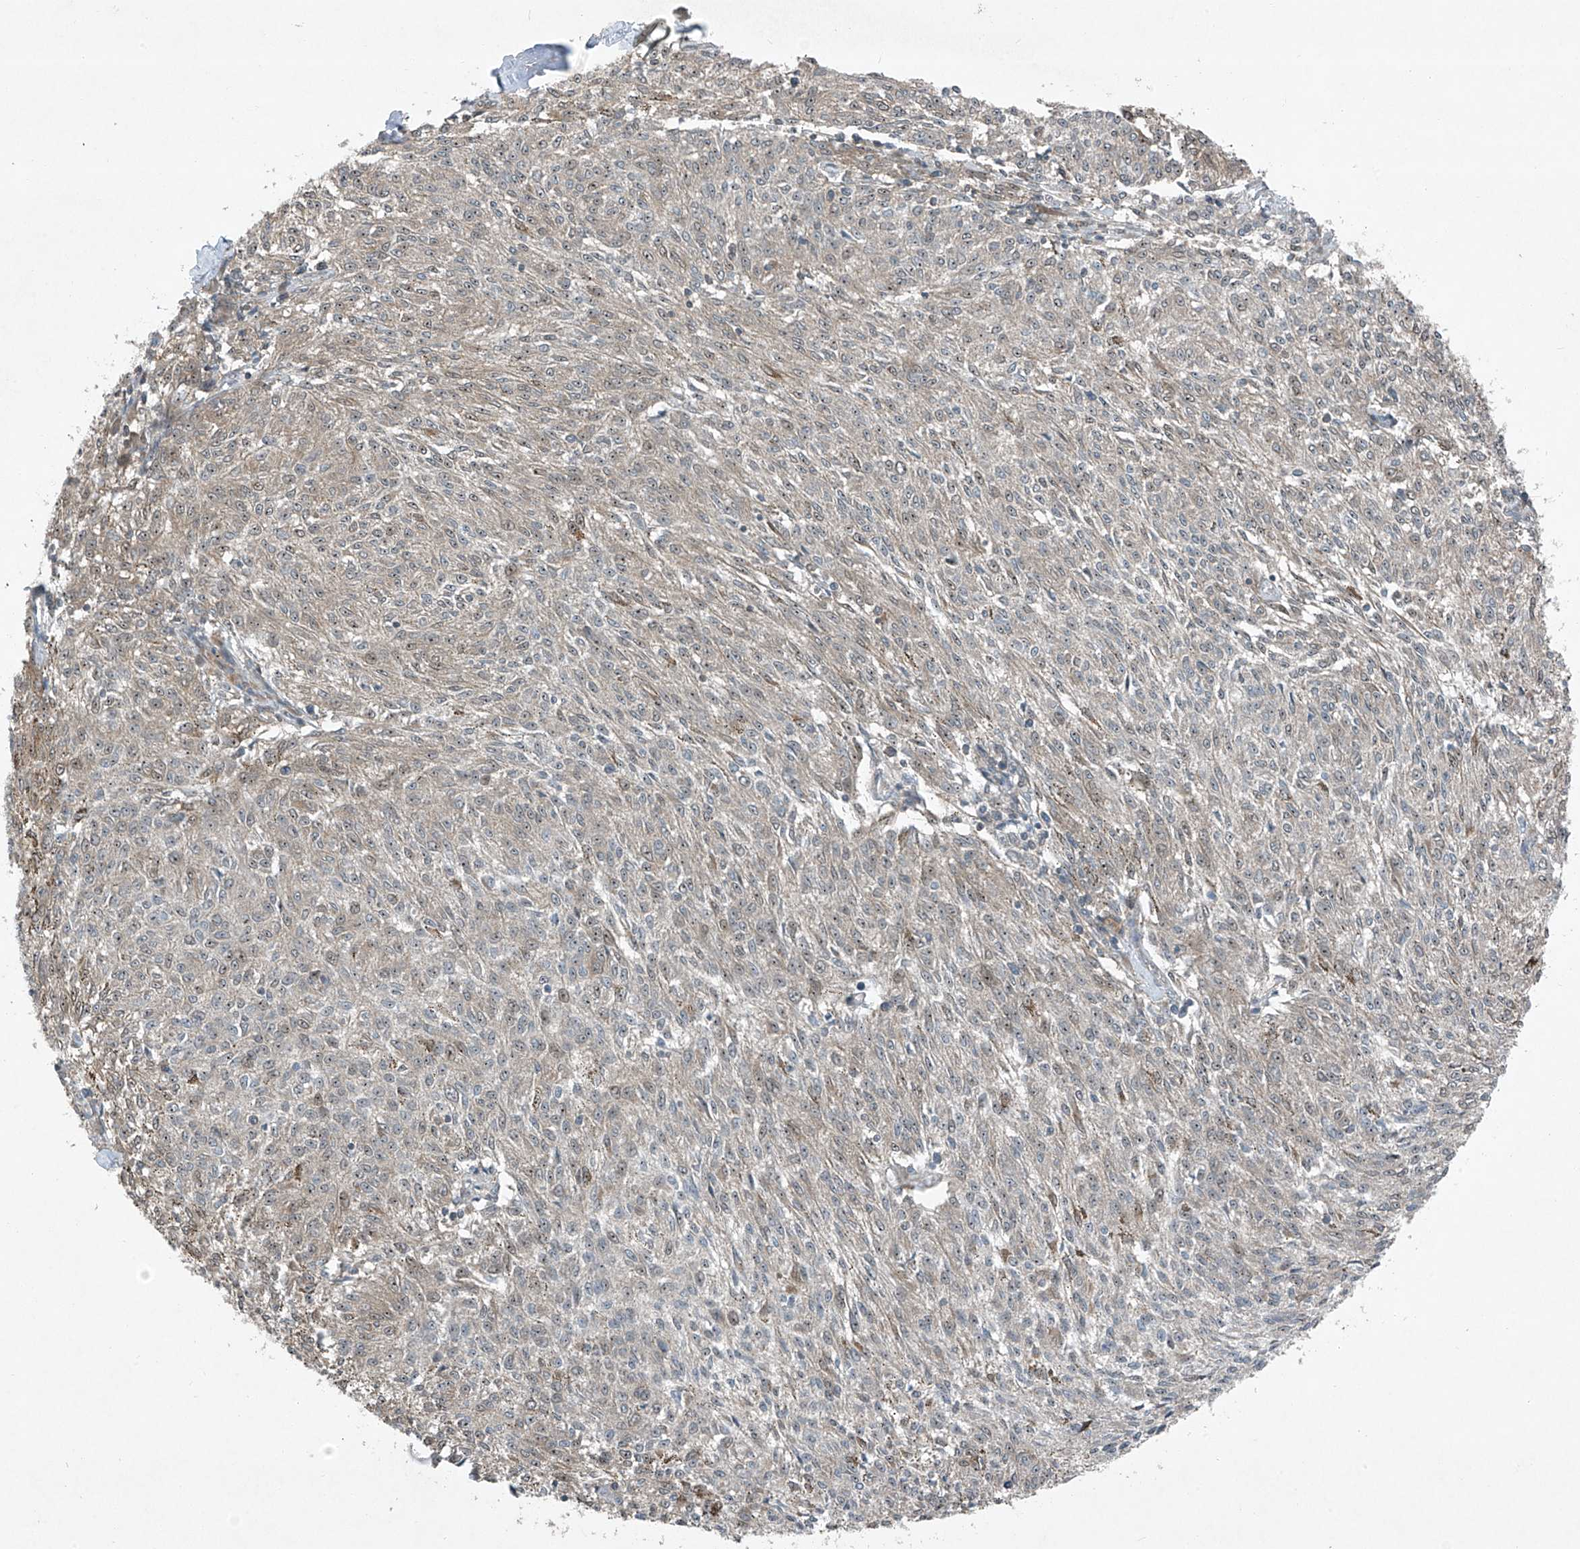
{"staining": {"intensity": "negative", "quantity": "none", "location": "none"}, "tissue": "melanoma", "cell_type": "Tumor cells", "image_type": "cancer", "snomed": [{"axis": "morphology", "description": "Malignant melanoma, NOS"}, {"axis": "topography", "description": "Skin"}], "caption": "This is an immunohistochemistry micrograph of malignant melanoma. There is no staining in tumor cells.", "gene": "PPCS", "patient": {"sex": "female", "age": 72}}